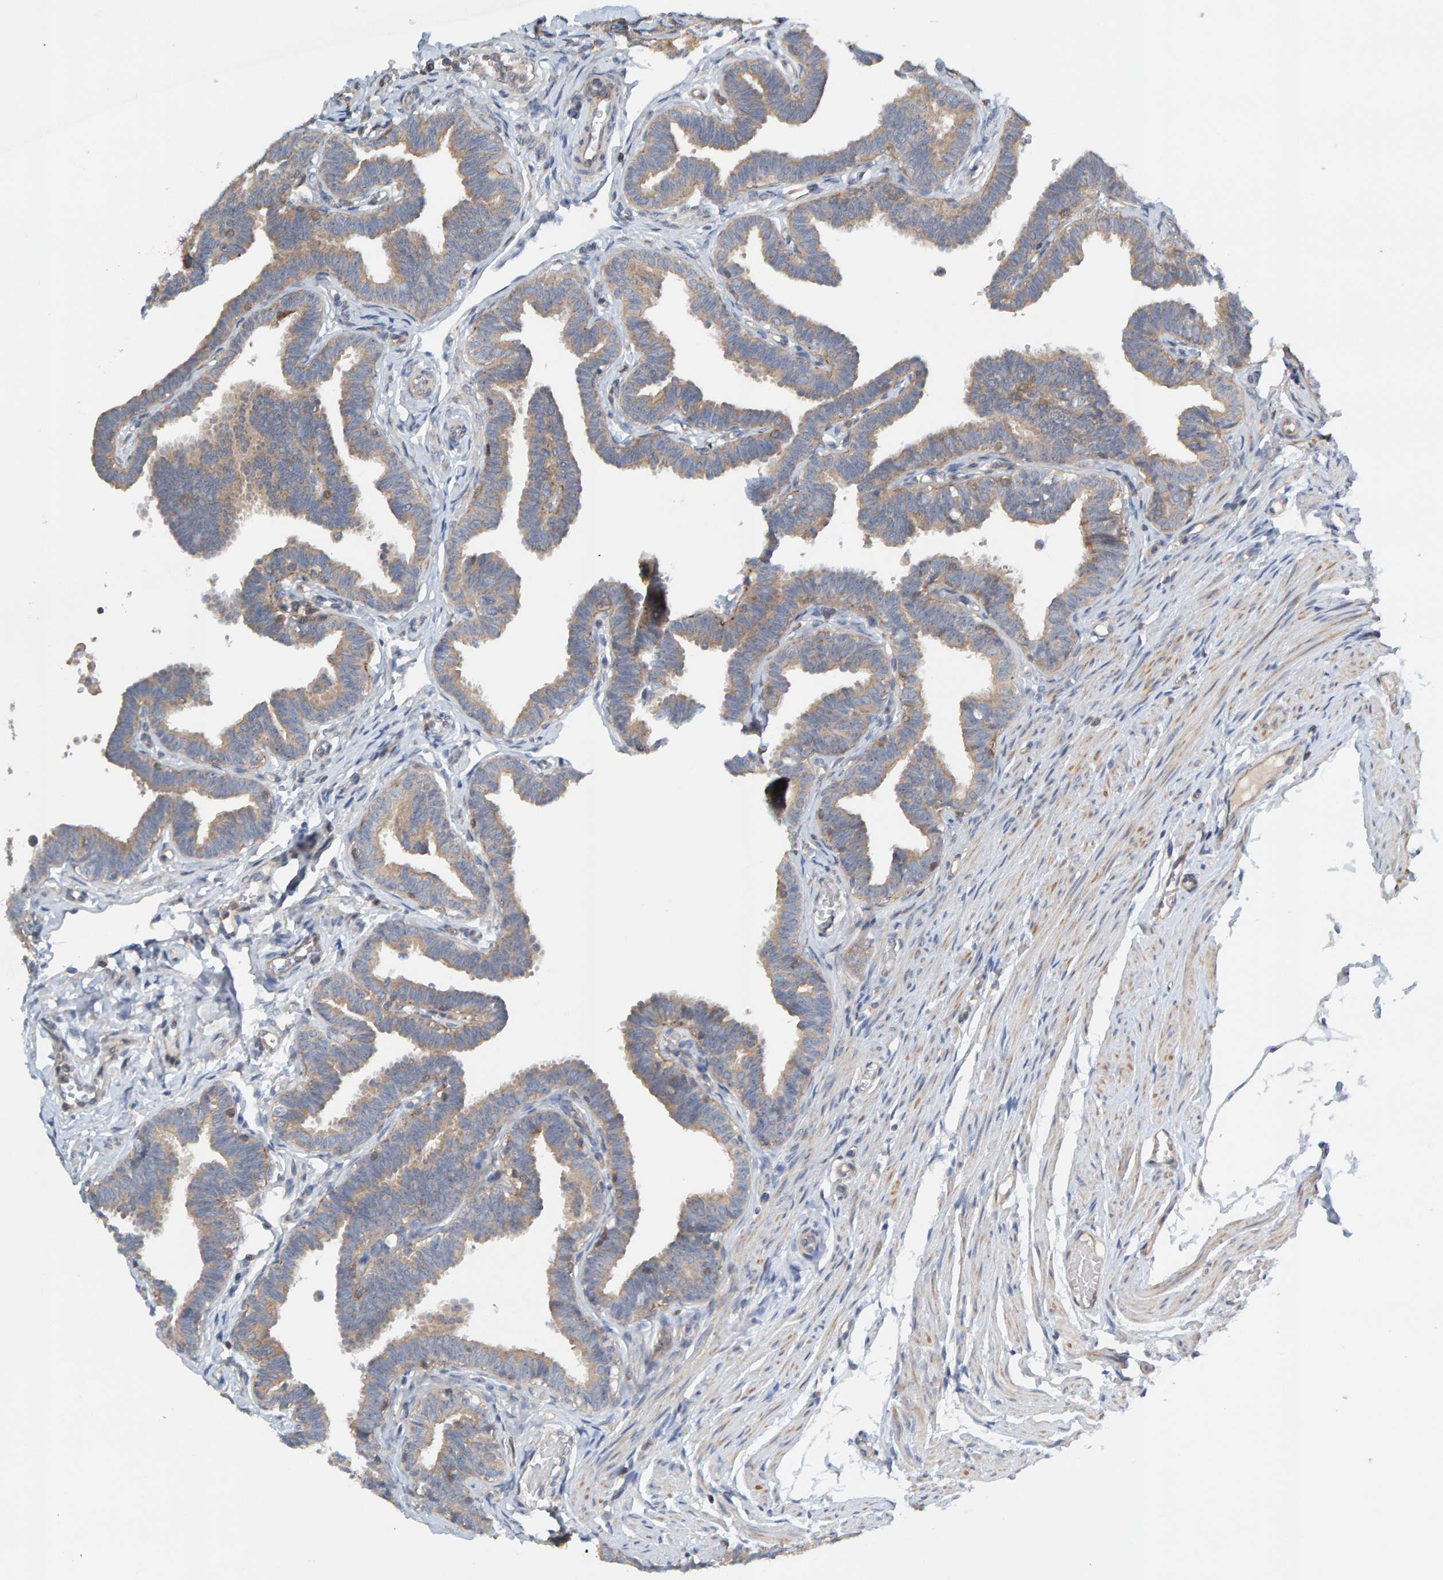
{"staining": {"intensity": "weak", "quantity": ">75%", "location": "cytoplasmic/membranous"}, "tissue": "fallopian tube", "cell_type": "Glandular cells", "image_type": "normal", "snomed": [{"axis": "morphology", "description": "Normal tissue, NOS"}, {"axis": "topography", "description": "Fallopian tube"}, {"axis": "topography", "description": "Ovary"}], "caption": "Immunohistochemistry histopathology image of unremarkable human fallopian tube stained for a protein (brown), which exhibits low levels of weak cytoplasmic/membranous positivity in approximately >75% of glandular cells.", "gene": "CCM2", "patient": {"sex": "female", "age": 23}}